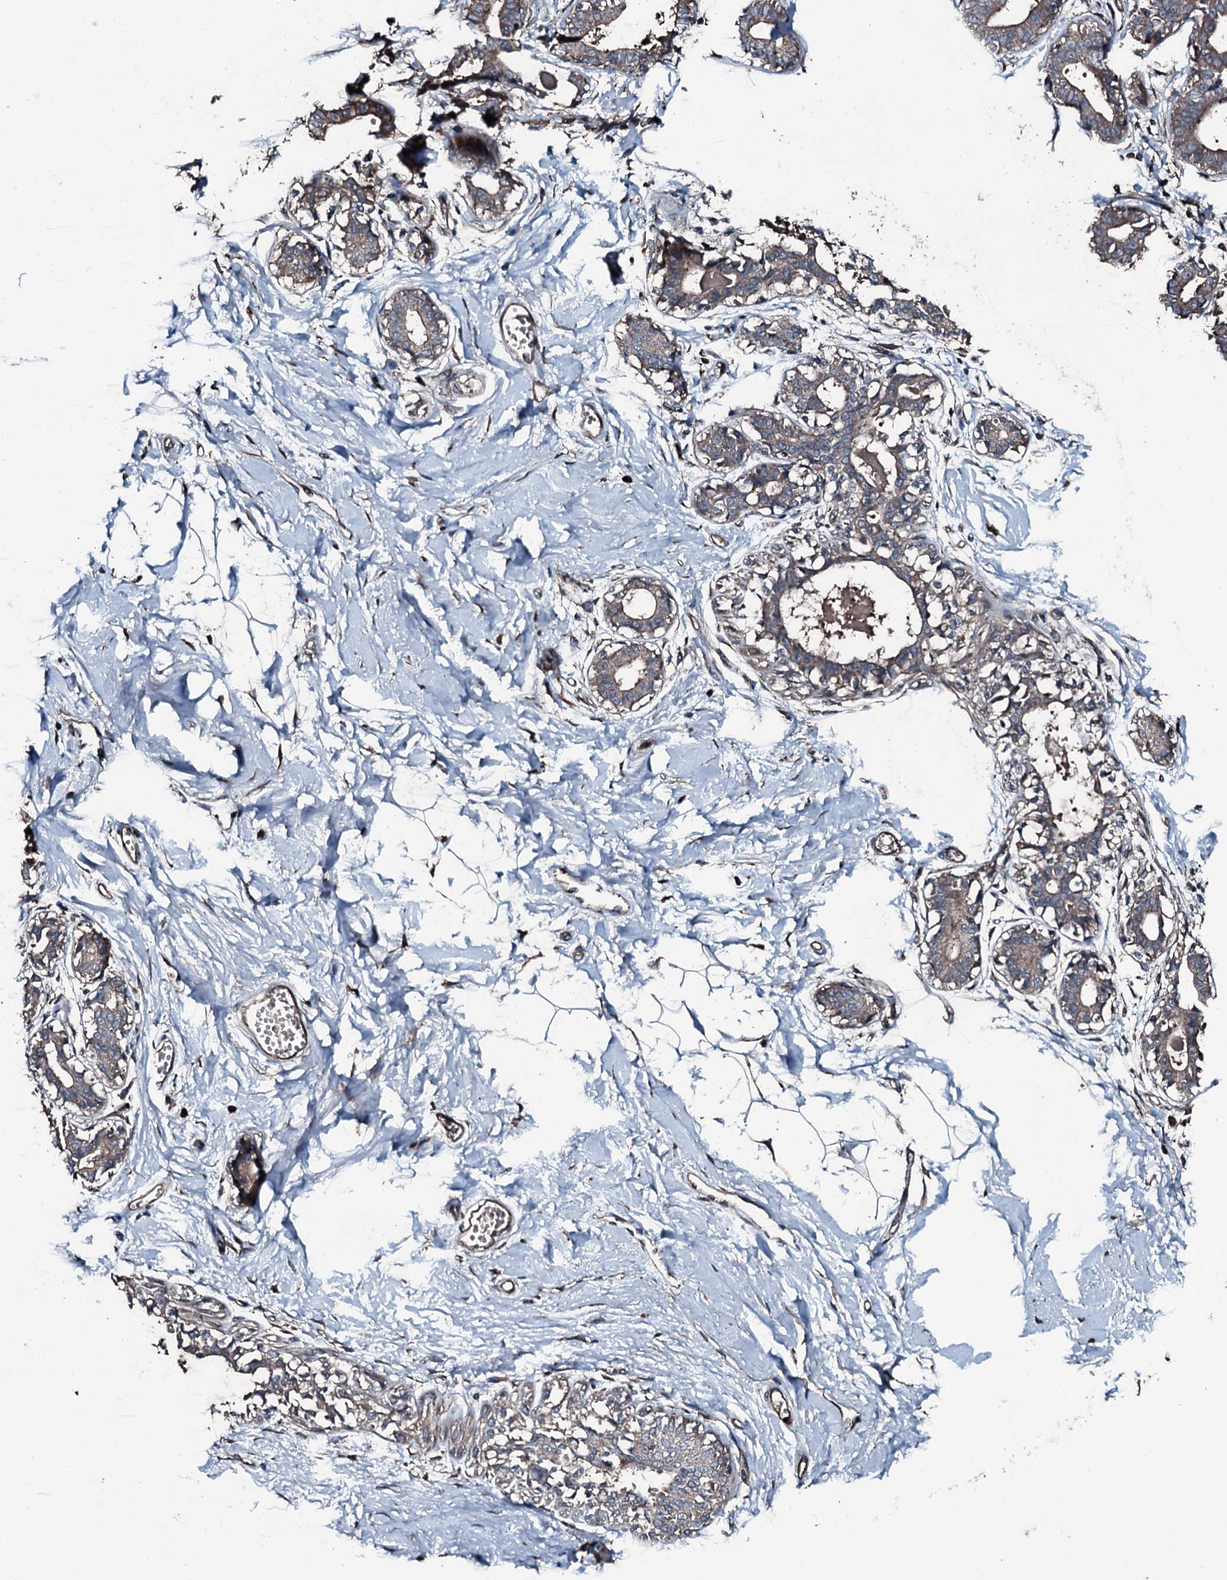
{"staining": {"intensity": "moderate", "quantity": "<25%", "location": "cytoplasmic/membranous"}, "tissue": "breast", "cell_type": "Adipocytes", "image_type": "normal", "snomed": [{"axis": "morphology", "description": "Normal tissue, NOS"}, {"axis": "topography", "description": "Breast"}], "caption": "Adipocytes show low levels of moderate cytoplasmic/membranous positivity in approximately <25% of cells in benign breast.", "gene": "AARS1", "patient": {"sex": "female", "age": 45}}